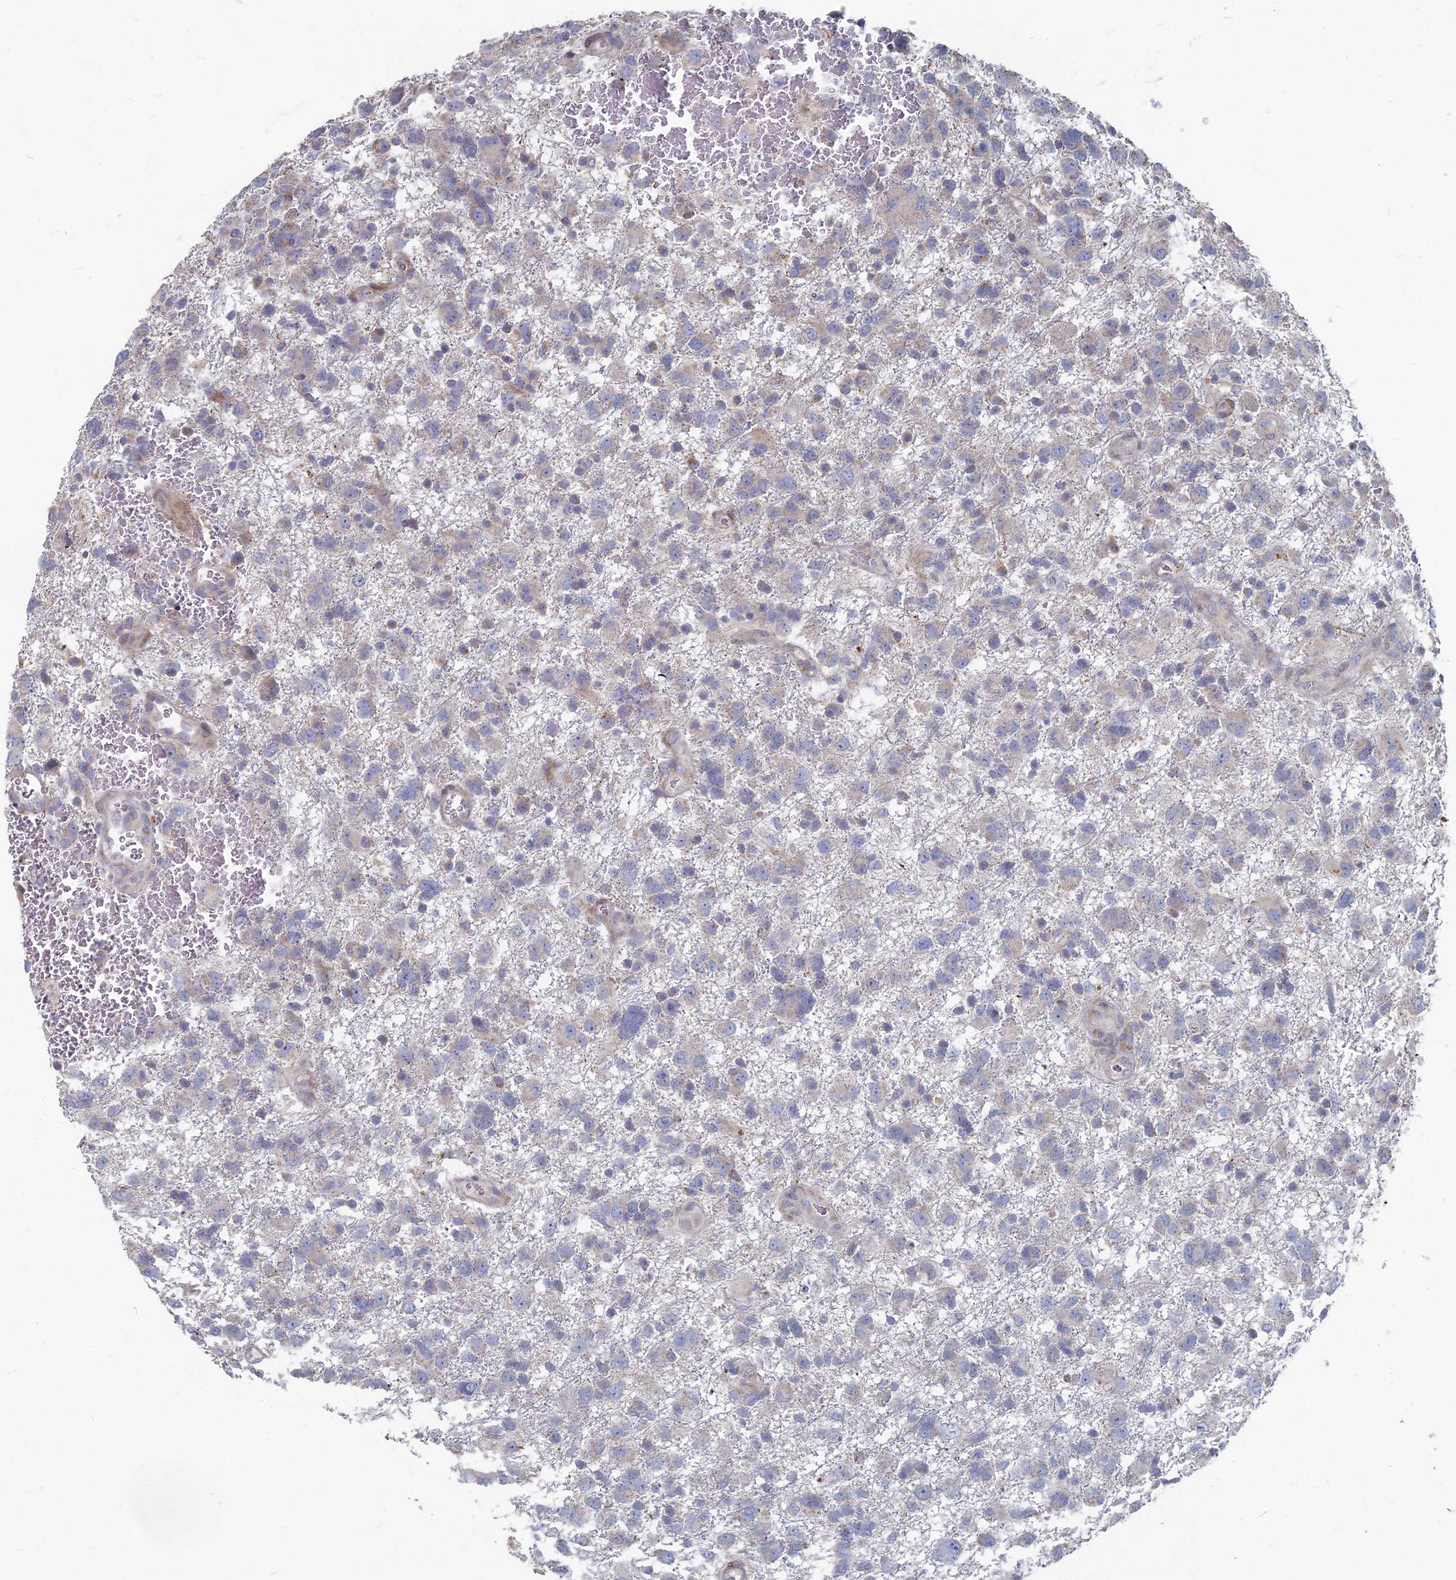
{"staining": {"intensity": "weak", "quantity": "<25%", "location": "cytoplasmic/membranous"}, "tissue": "glioma", "cell_type": "Tumor cells", "image_type": "cancer", "snomed": [{"axis": "morphology", "description": "Glioma, malignant, High grade"}, {"axis": "topography", "description": "Brain"}], "caption": "A high-resolution histopathology image shows immunohistochemistry (IHC) staining of malignant high-grade glioma, which reveals no significant expression in tumor cells.", "gene": "TMEM128", "patient": {"sex": "male", "age": 61}}